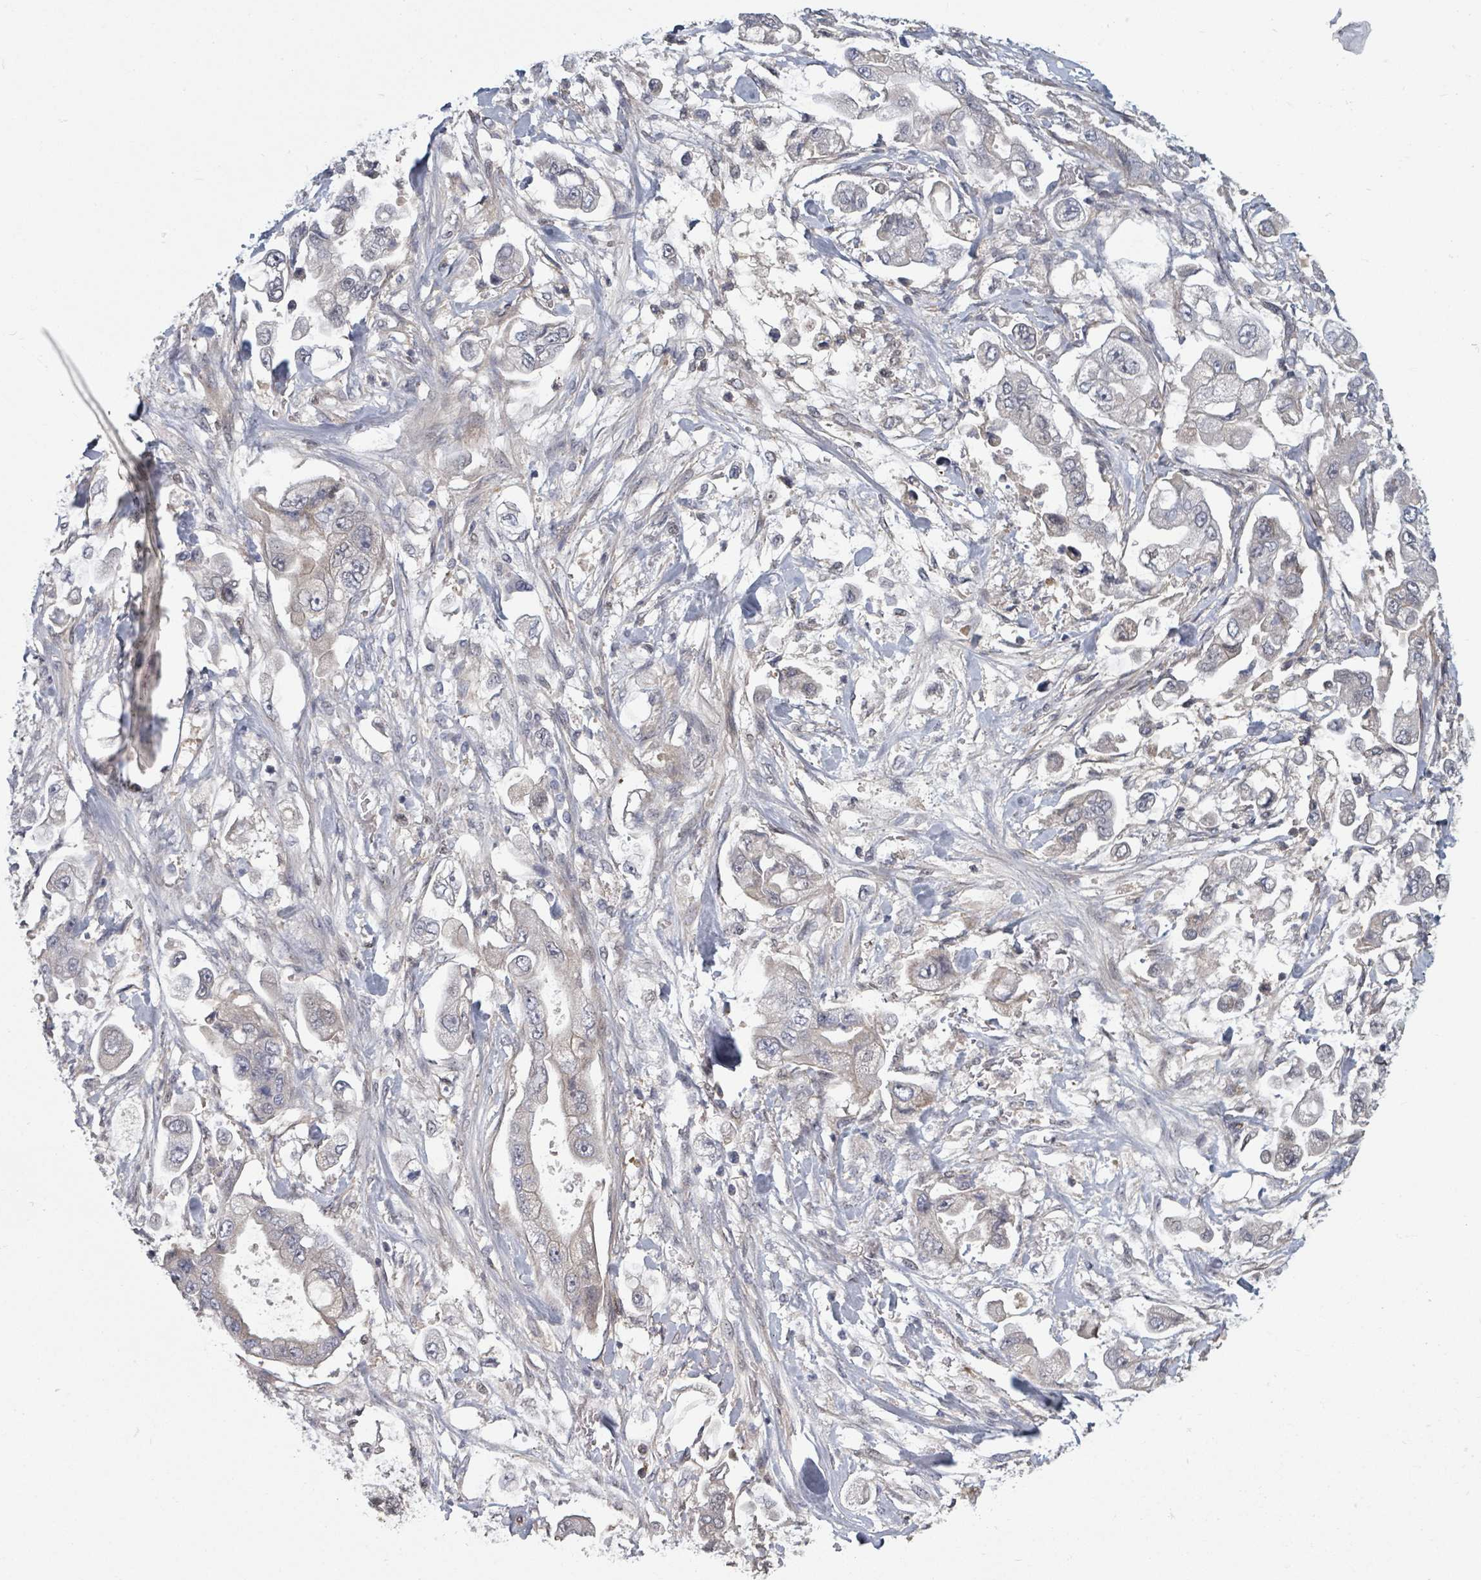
{"staining": {"intensity": "negative", "quantity": "none", "location": "none"}, "tissue": "stomach cancer", "cell_type": "Tumor cells", "image_type": "cancer", "snomed": [{"axis": "morphology", "description": "Adenocarcinoma, NOS"}, {"axis": "topography", "description": "Stomach"}], "caption": "An image of adenocarcinoma (stomach) stained for a protein demonstrates no brown staining in tumor cells.", "gene": "GABBR1", "patient": {"sex": "male", "age": 62}}